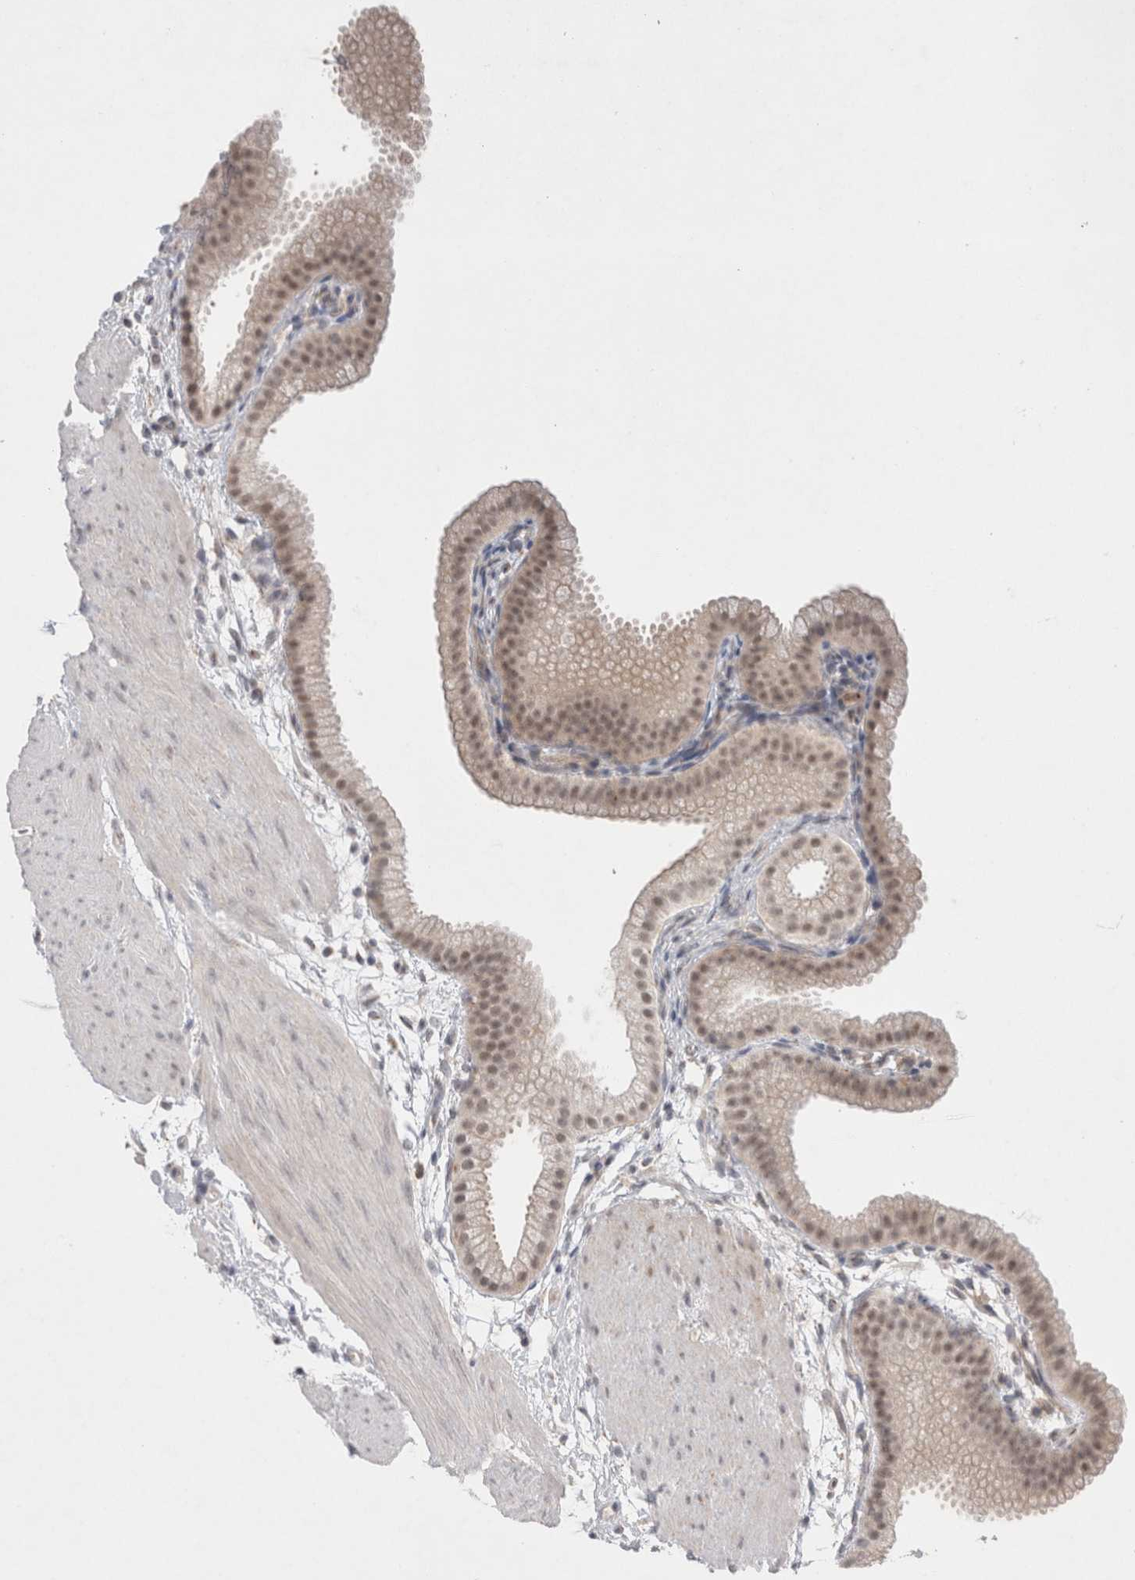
{"staining": {"intensity": "weak", "quantity": "25%-75%", "location": "nuclear"}, "tissue": "gallbladder", "cell_type": "Glandular cells", "image_type": "normal", "snomed": [{"axis": "morphology", "description": "Normal tissue, NOS"}, {"axis": "topography", "description": "Gallbladder"}], "caption": "The micrograph demonstrates a brown stain indicating the presence of a protein in the nuclear of glandular cells in gallbladder.", "gene": "BICD2", "patient": {"sex": "female", "age": 64}}